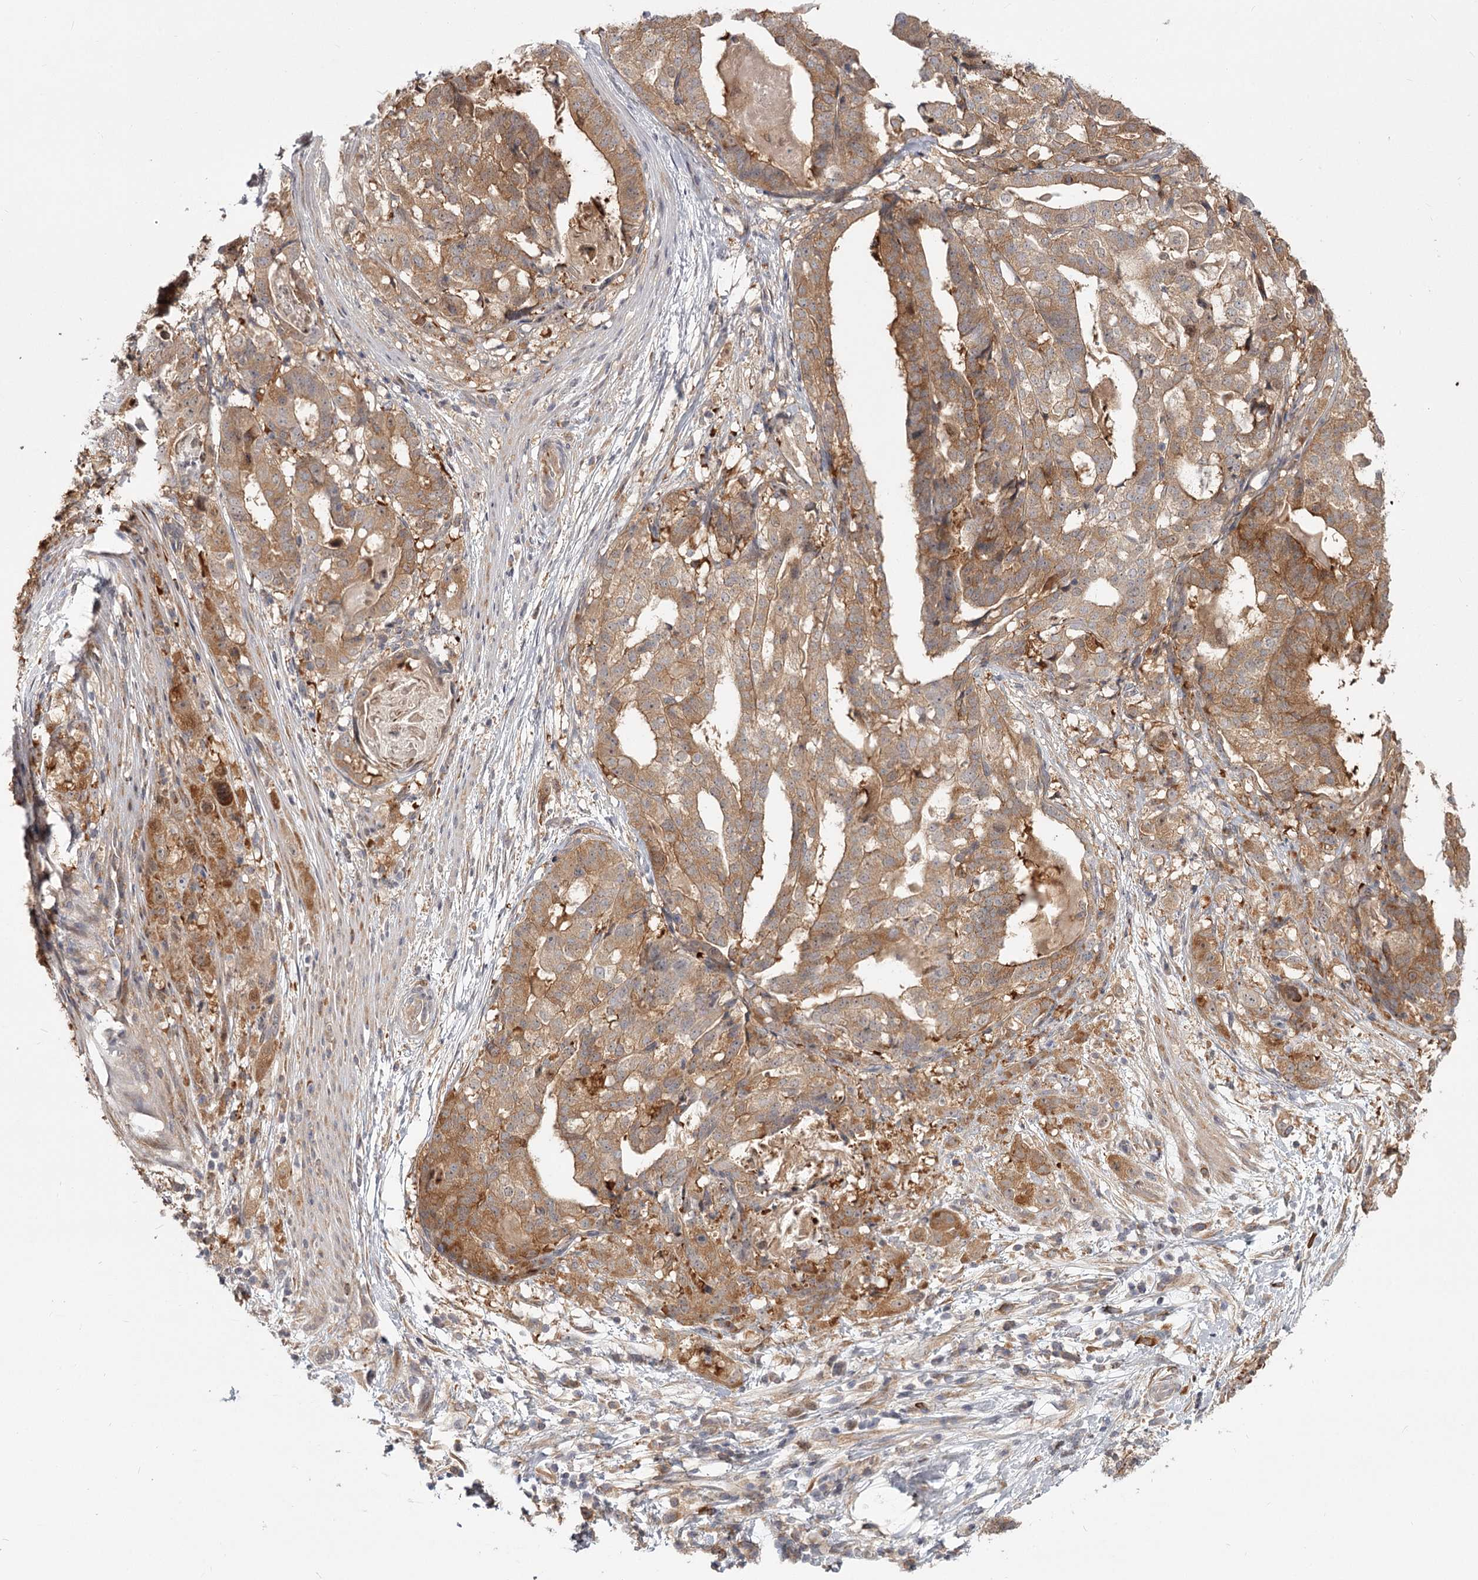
{"staining": {"intensity": "moderate", "quantity": ">75%", "location": "cytoplasmic/membranous"}, "tissue": "stomach cancer", "cell_type": "Tumor cells", "image_type": "cancer", "snomed": [{"axis": "morphology", "description": "Adenocarcinoma, NOS"}, {"axis": "topography", "description": "Stomach"}], "caption": "IHC of human stomach cancer (adenocarcinoma) displays medium levels of moderate cytoplasmic/membranous positivity in approximately >75% of tumor cells.", "gene": "CCNG2", "patient": {"sex": "male", "age": 48}}